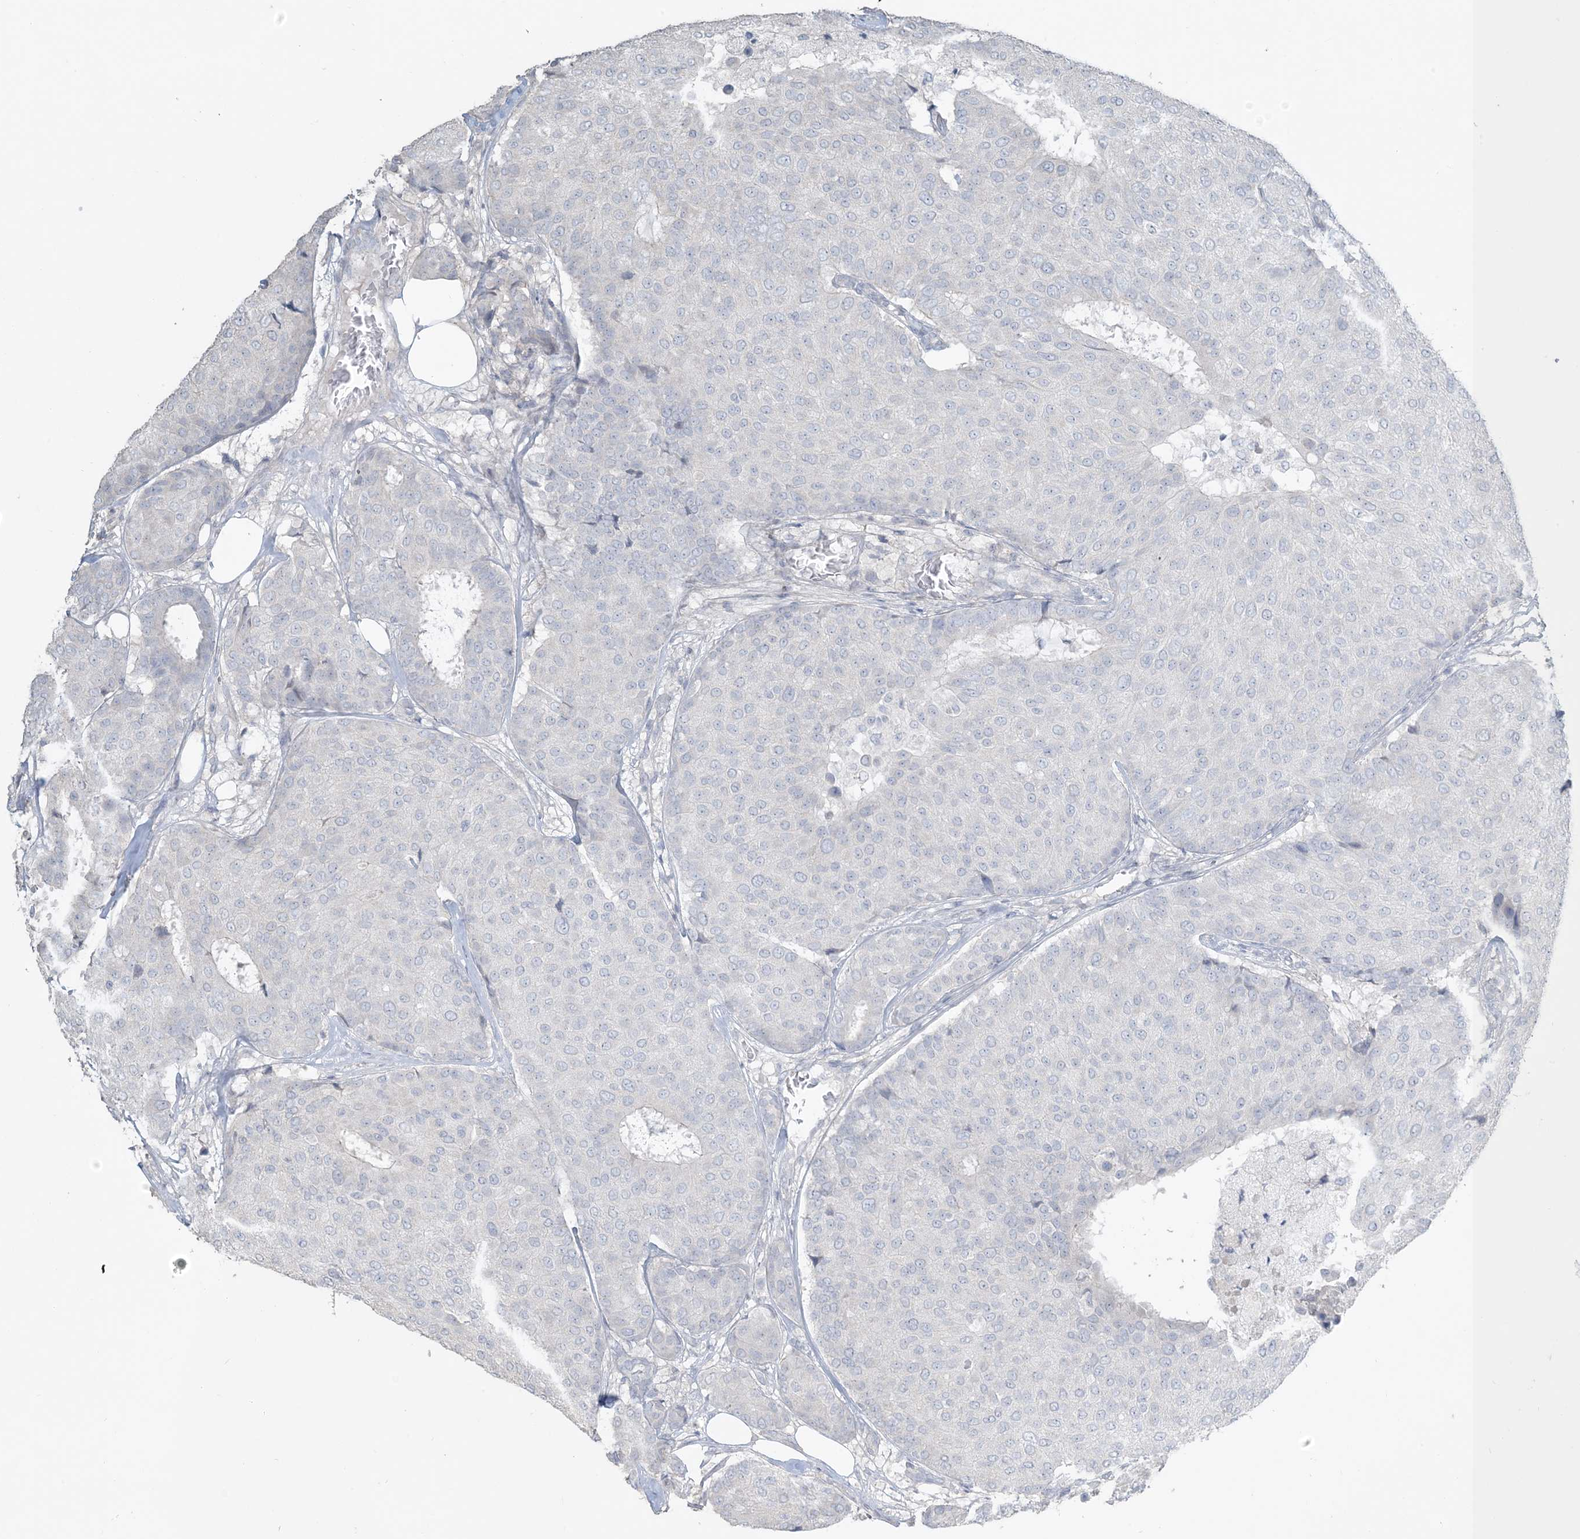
{"staining": {"intensity": "negative", "quantity": "none", "location": "none"}, "tissue": "breast cancer", "cell_type": "Tumor cells", "image_type": "cancer", "snomed": [{"axis": "morphology", "description": "Duct carcinoma"}, {"axis": "topography", "description": "Breast"}], "caption": "Tumor cells are negative for protein expression in human breast cancer (infiltrating ductal carcinoma). (Stains: DAB (3,3'-diaminobenzidine) immunohistochemistry with hematoxylin counter stain, Microscopy: brightfield microscopy at high magnification).", "gene": "NPHS2", "patient": {"sex": "female", "age": 75}}